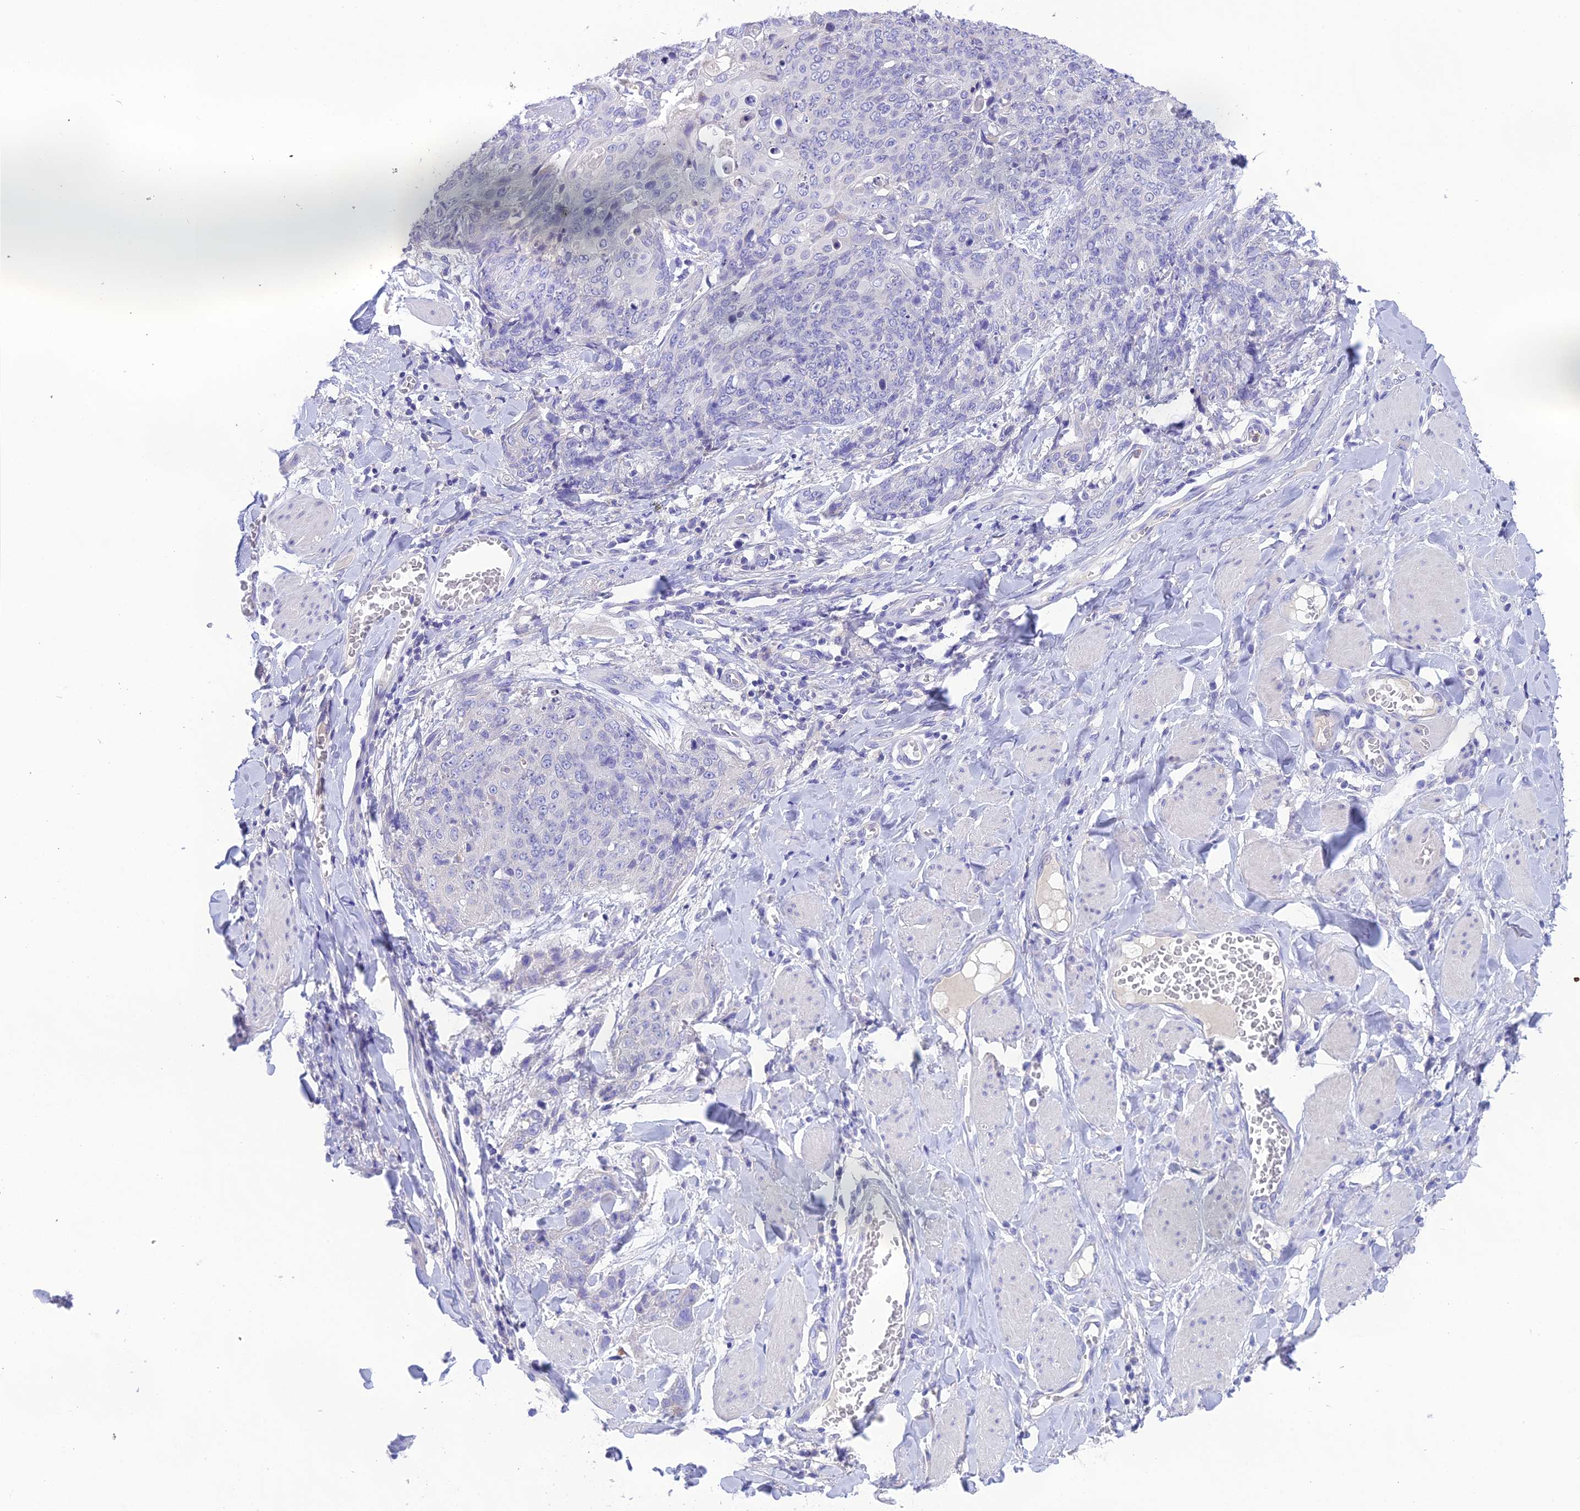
{"staining": {"intensity": "negative", "quantity": "none", "location": "none"}, "tissue": "skin cancer", "cell_type": "Tumor cells", "image_type": "cancer", "snomed": [{"axis": "morphology", "description": "Squamous cell carcinoma, NOS"}, {"axis": "topography", "description": "Skin"}, {"axis": "topography", "description": "Vulva"}], "caption": "Image shows no significant protein staining in tumor cells of skin cancer (squamous cell carcinoma).", "gene": "KIAA0408", "patient": {"sex": "female", "age": 85}}